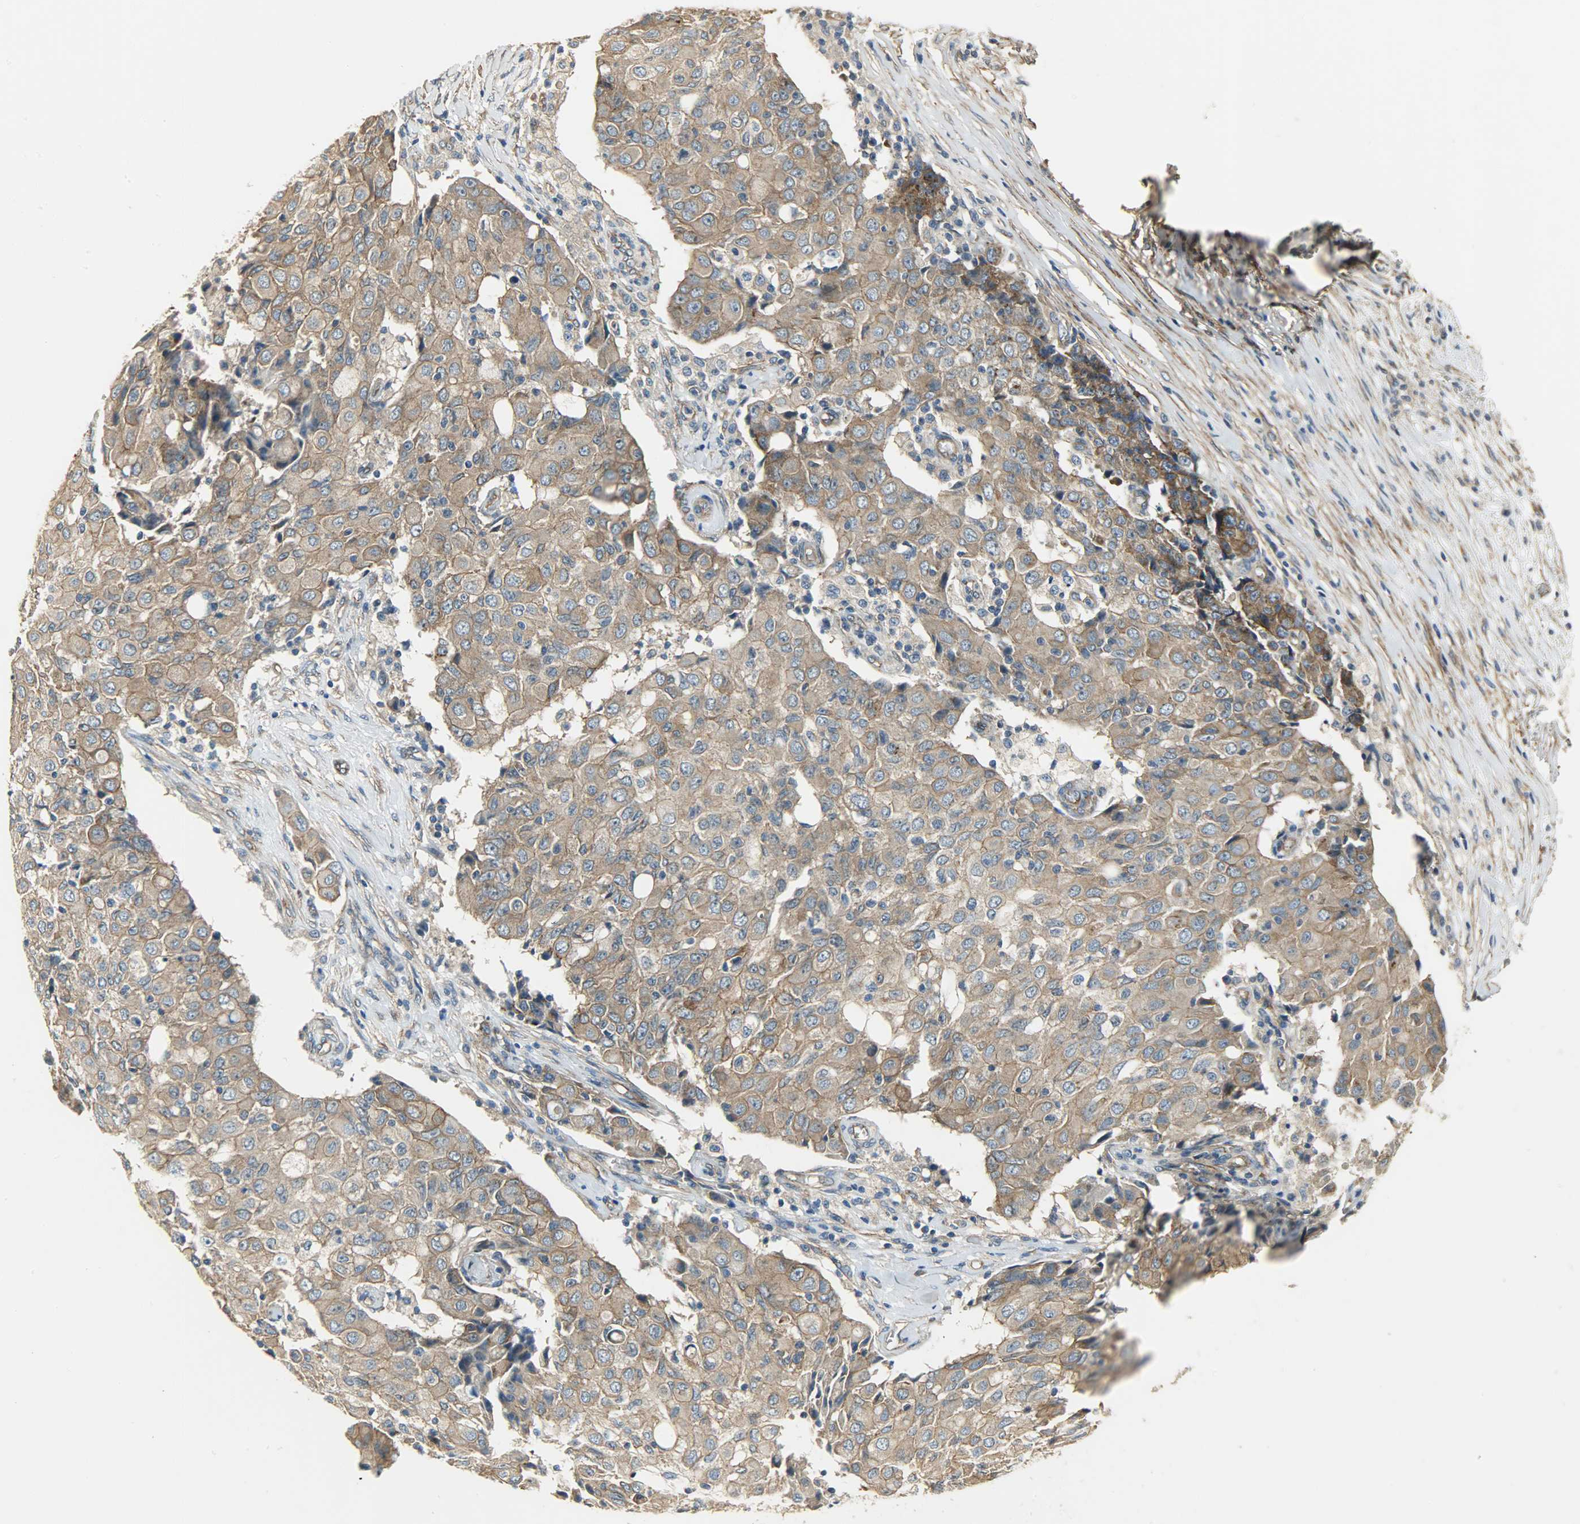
{"staining": {"intensity": "moderate", "quantity": ">75%", "location": "cytoplasmic/membranous"}, "tissue": "ovarian cancer", "cell_type": "Tumor cells", "image_type": "cancer", "snomed": [{"axis": "morphology", "description": "Carcinoma, endometroid"}, {"axis": "topography", "description": "Ovary"}], "caption": "Immunohistochemical staining of ovarian cancer (endometroid carcinoma) demonstrates medium levels of moderate cytoplasmic/membranous protein staining in about >75% of tumor cells. (DAB IHC, brown staining for protein, blue staining for nuclei).", "gene": "KIAA1217", "patient": {"sex": "female", "age": 42}}